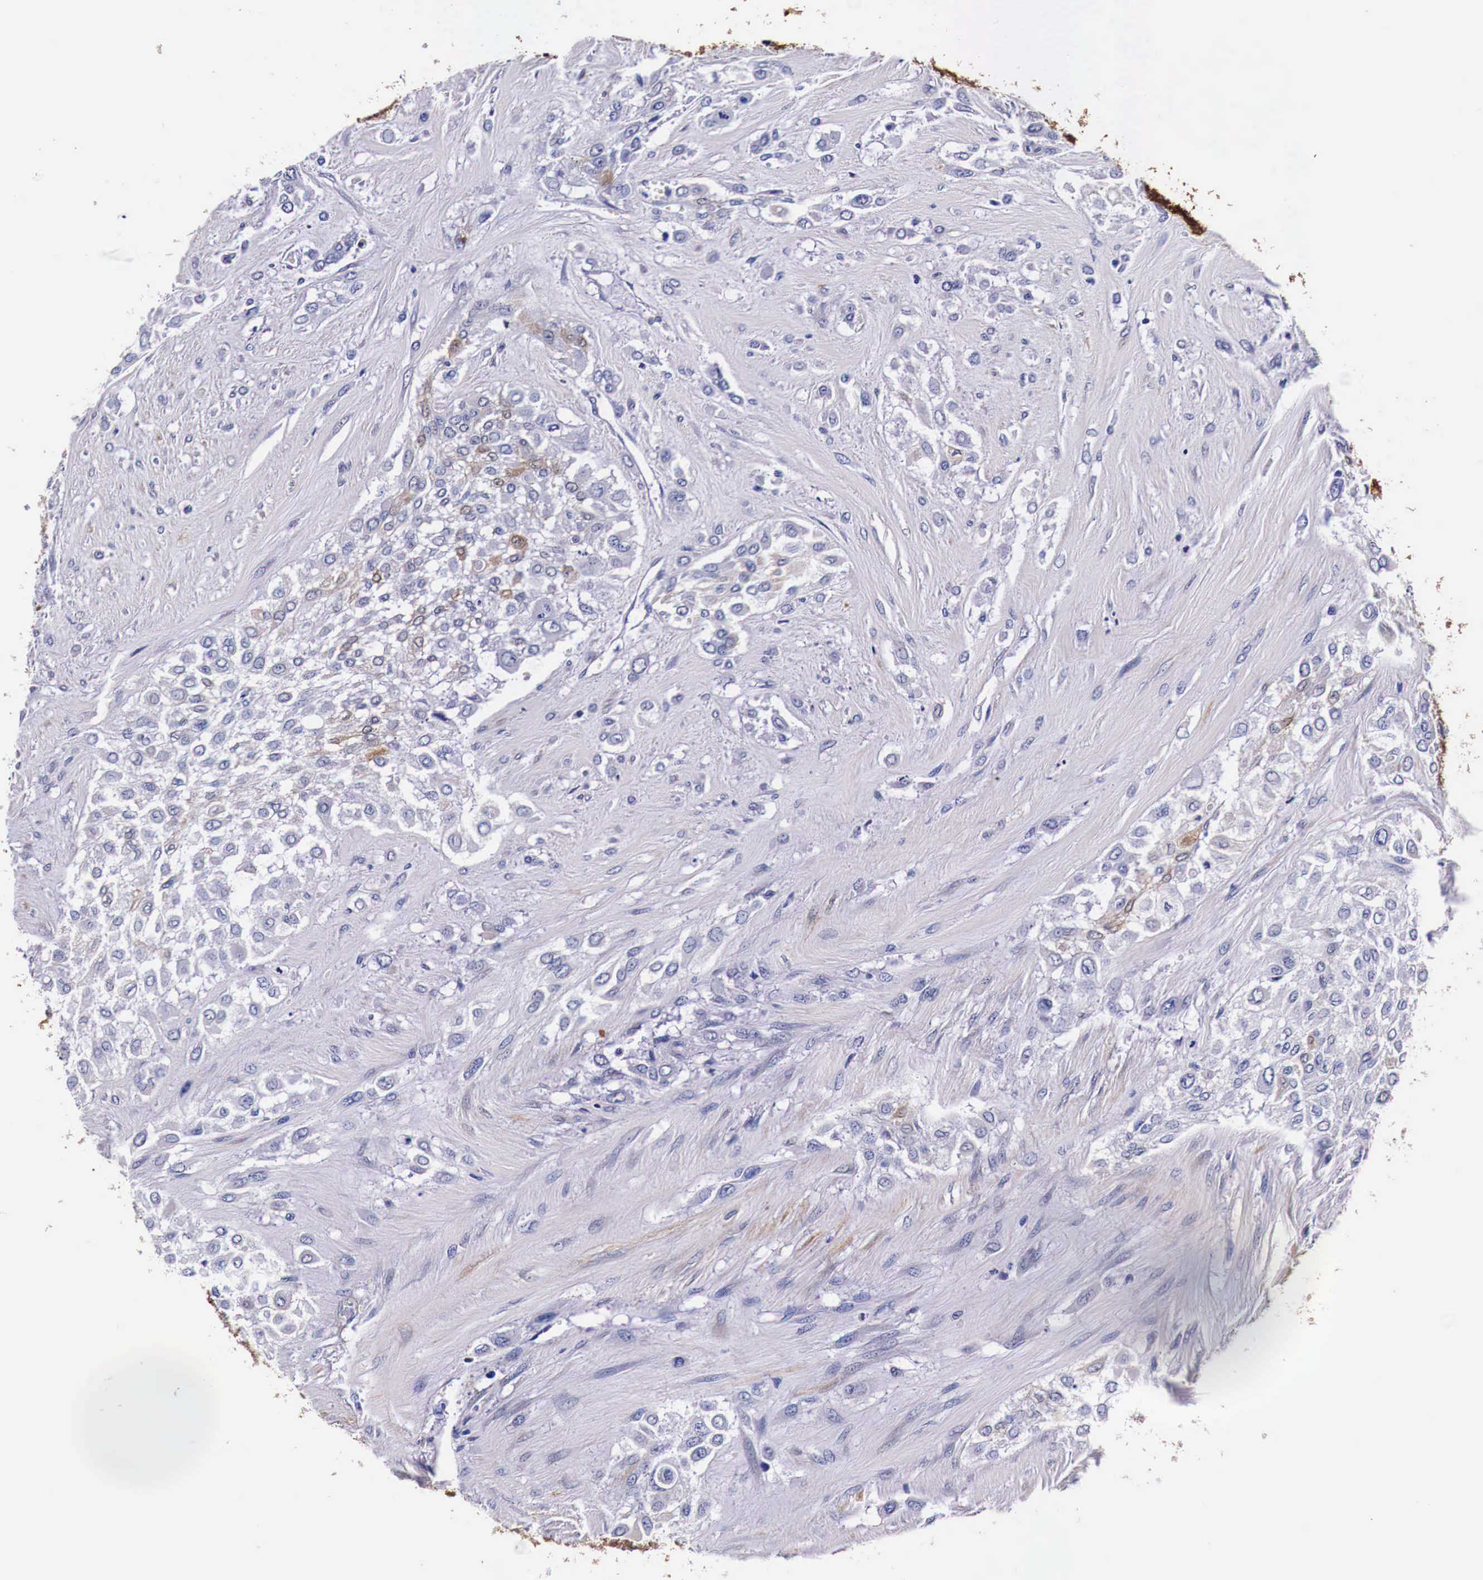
{"staining": {"intensity": "moderate", "quantity": "<25%", "location": "cytoplasmic/membranous"}, "tissue": "urothelial cancer", "cell_type": "Tumor cells", "image_type": "cancer", "snomed": [{"axis": "morphology", "description": "Urothelial carcinoma, High grade"}, {"axis": "topography", "description": "Urinary bladder"}], "caption": "Immunohistochemistry staining of high-grade urothelial carcinoma, which reveals low levels of moderate cytoplasmic/membranous staining in approximately <25% of tumor cells indicating moderate cytoplasmic/membranous protein positivity. The staining was performed using DAB (3,3'-diaminobenzidine) (brown) for protein detection and nuclei were counterstained in hematoxylin (blue).", "gene": "HSPB1", "patient": {"sex": "male", "age": 57}}